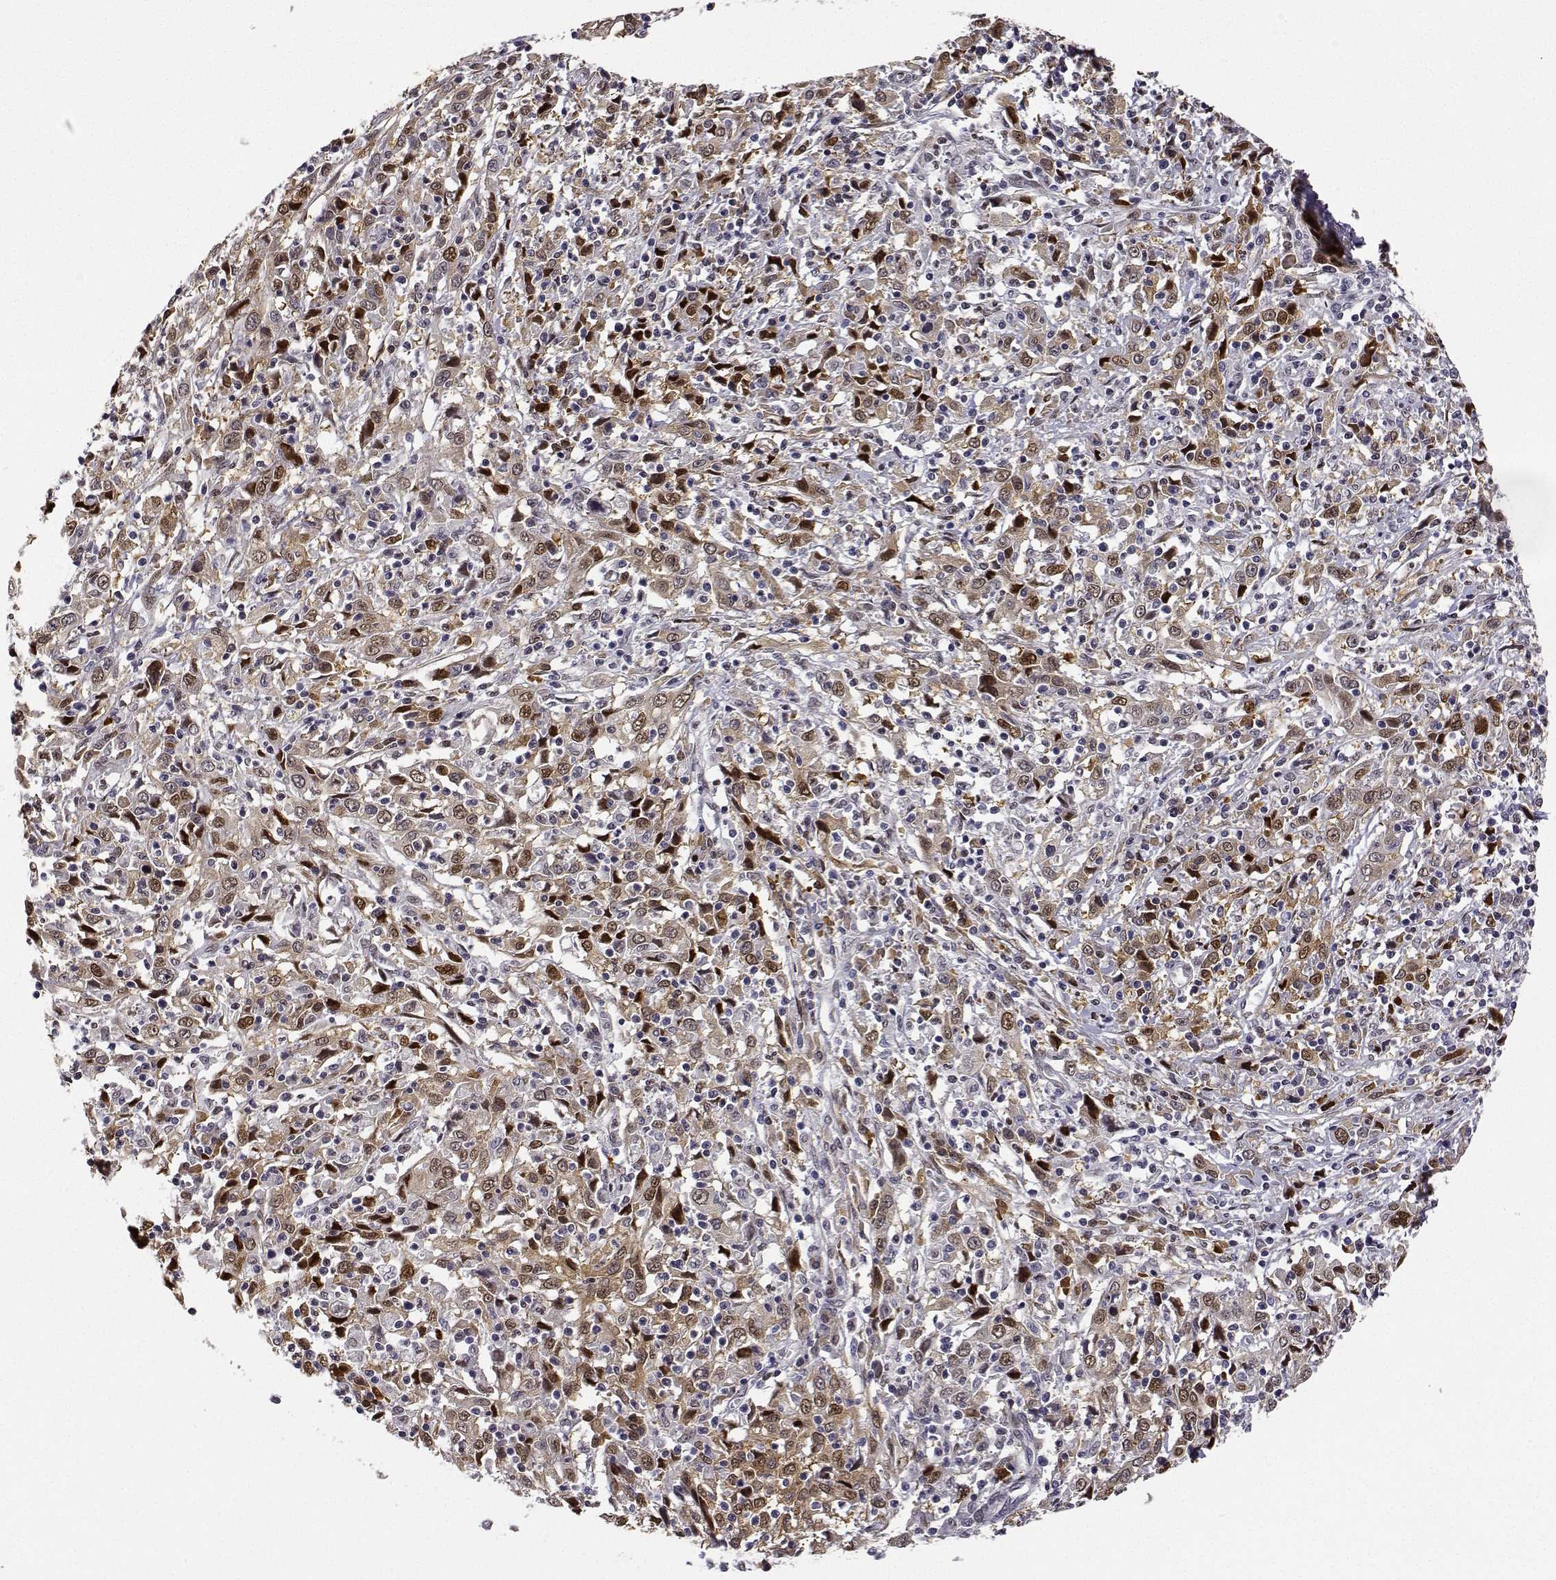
{"staining": {"intensity": "moderate", "quantity": ">75%", "location": "cytoplasmic/membranous,nuclear"}, "tissue": "cervical cancer", "cell_type": "Tumor cells", "image_type": "cancer", "snomed": [{"axis": "morphology", "description": "Squamous cell carcinoma, NOS"}, {"axis": "topography", "description": "Cervix"}], "caption": "Cervical squamous cell carcinoma stained with a protein marker demonstrates moderate staining in tumor cells.", "gene": "PHGDH", "patient": {"sex": "female", "age": 46}}